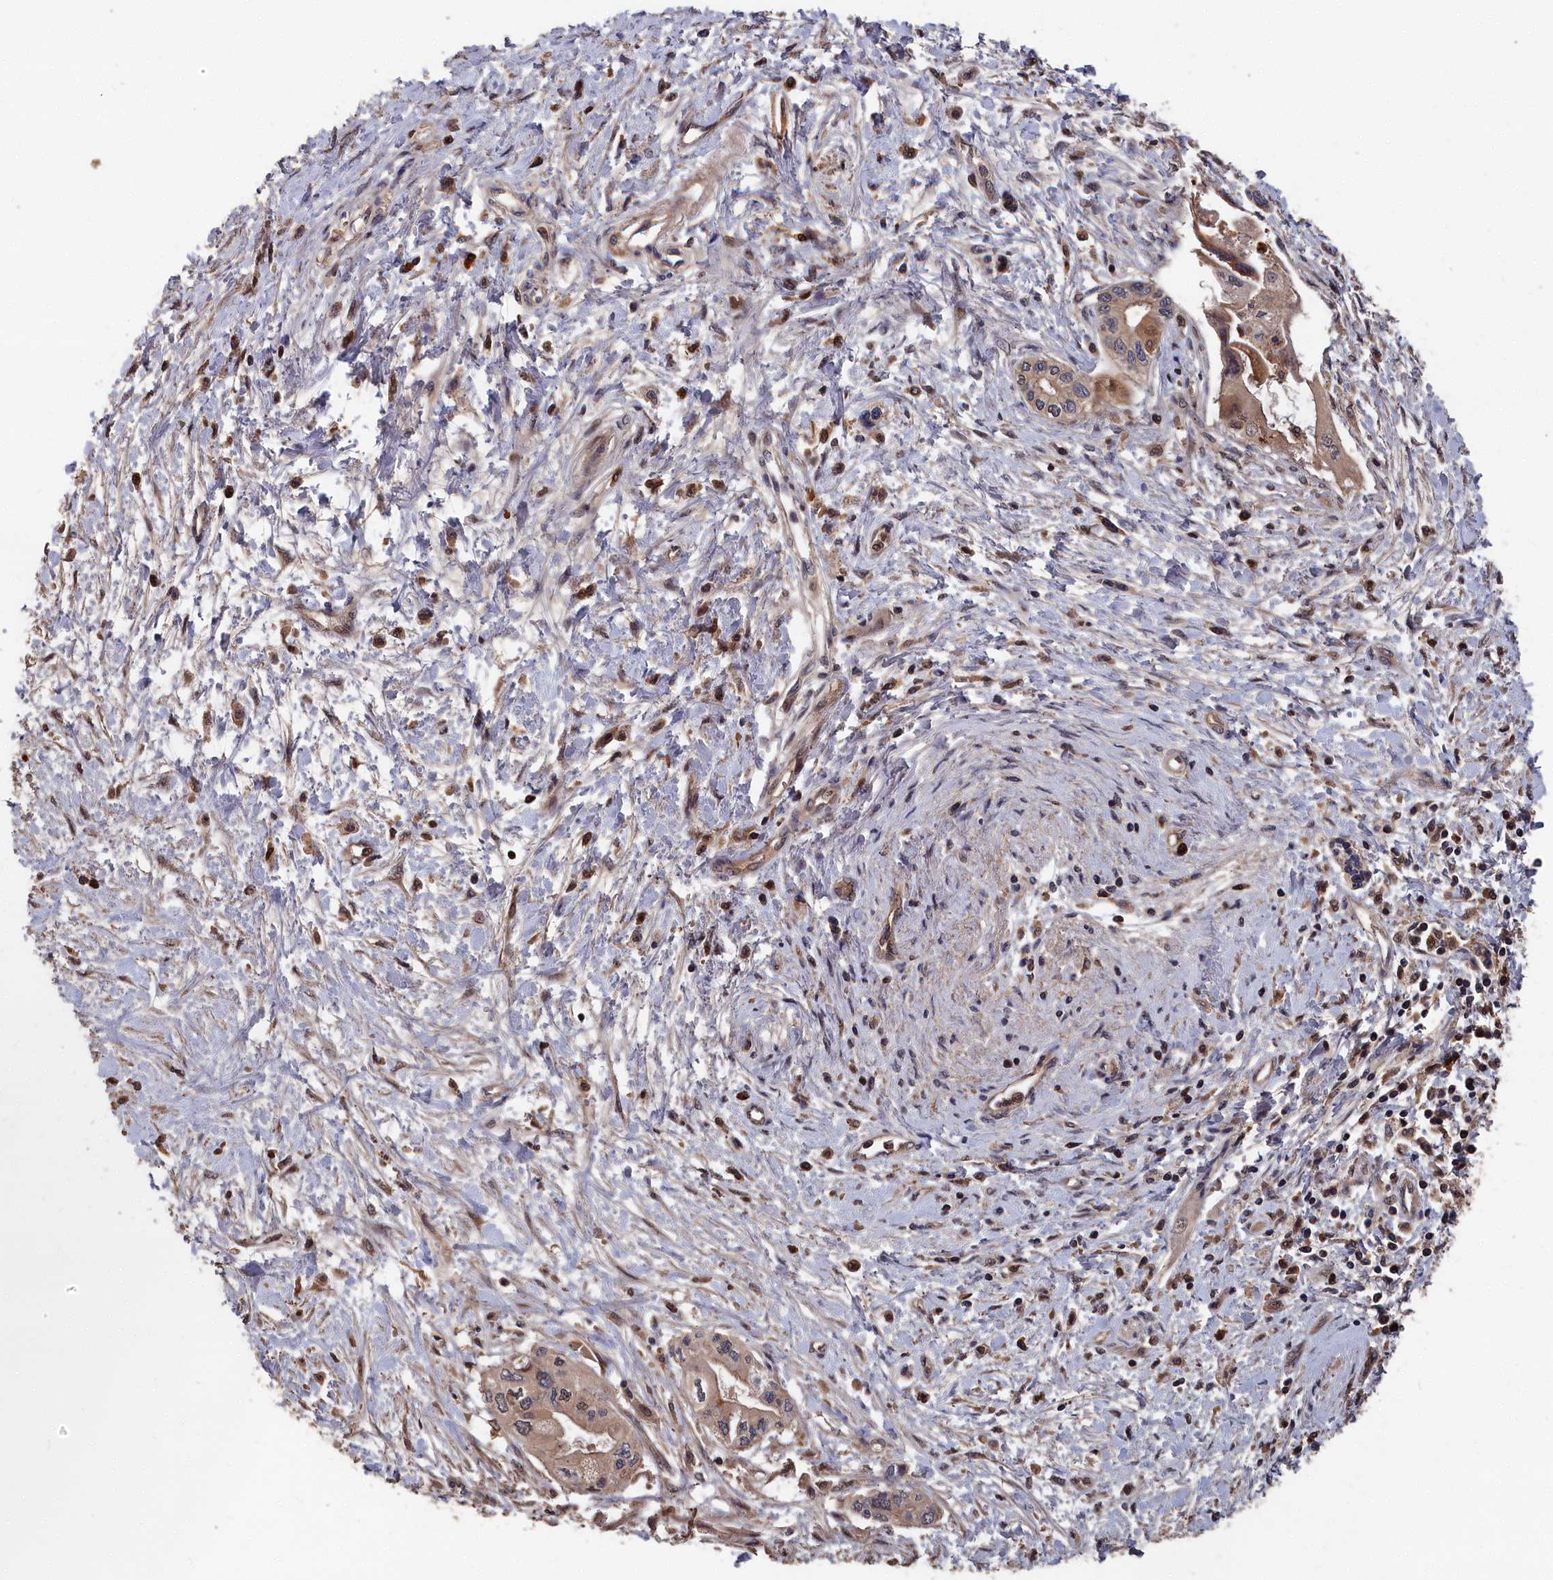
{"staining": {"intensity": "moderate", "quantity": ">75%", "location": "cytoplasmic/membranous,nuclear"}, "tissue": "pancreatic cancer", "cell_type": "Tumor cells", "image_type": "cancer", "snomed": [{"axis": "morphology", "description": "Adenocarcinoma, NOS"}, {"axis": "topography", "description": "Pancreas"}], "caption": "IHC histopathology image of neoplastic tissue: pancreatic adenocarcinoma stained using immunohistochemistry (IHC) exhibits medium levels of moderate protein expression localized specifically in the cytoplasmic/membranous and nuclear of tumor cells, appearing as a cytoplasmic/membranous and nuclear brown color.", "gene": "RMI2", "patient": {"sex": "male", "age": 46}}